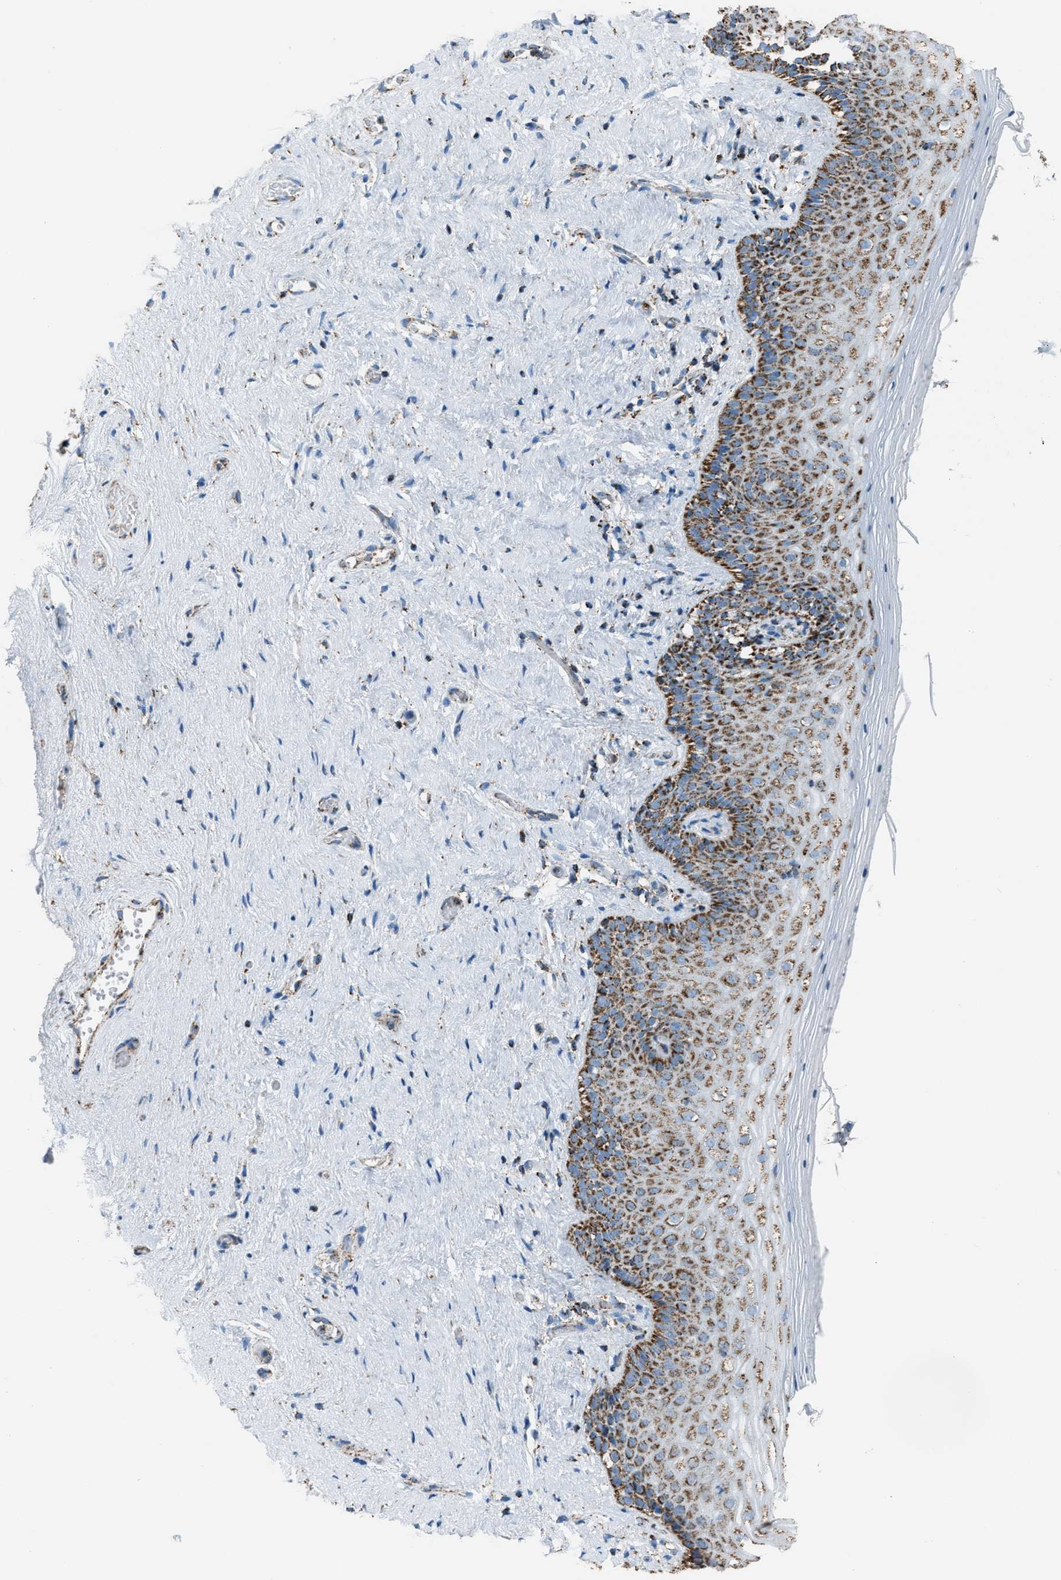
{"staining": {"intensity": "moderate", "quantity": ">75%", "location": "cytoplasmic/membranous"}, "tissue": "vagina", "cell_type": "Squamous epithelial cells", "image_type": "normal", "snomed": [{"axis": "morphology", "description": "Normal tissue, NOS"}, {"axis": "topography", "description": "Vagina"}], "caption": "Moderate cytoplasmic/membranous protein staining is present in about >75% of squamous epithelial cells in vagina. (IHC, brightfield microscopy, high magnification).", "gene": "MDH2", "patient": {"sex": "female", "age": 44}}